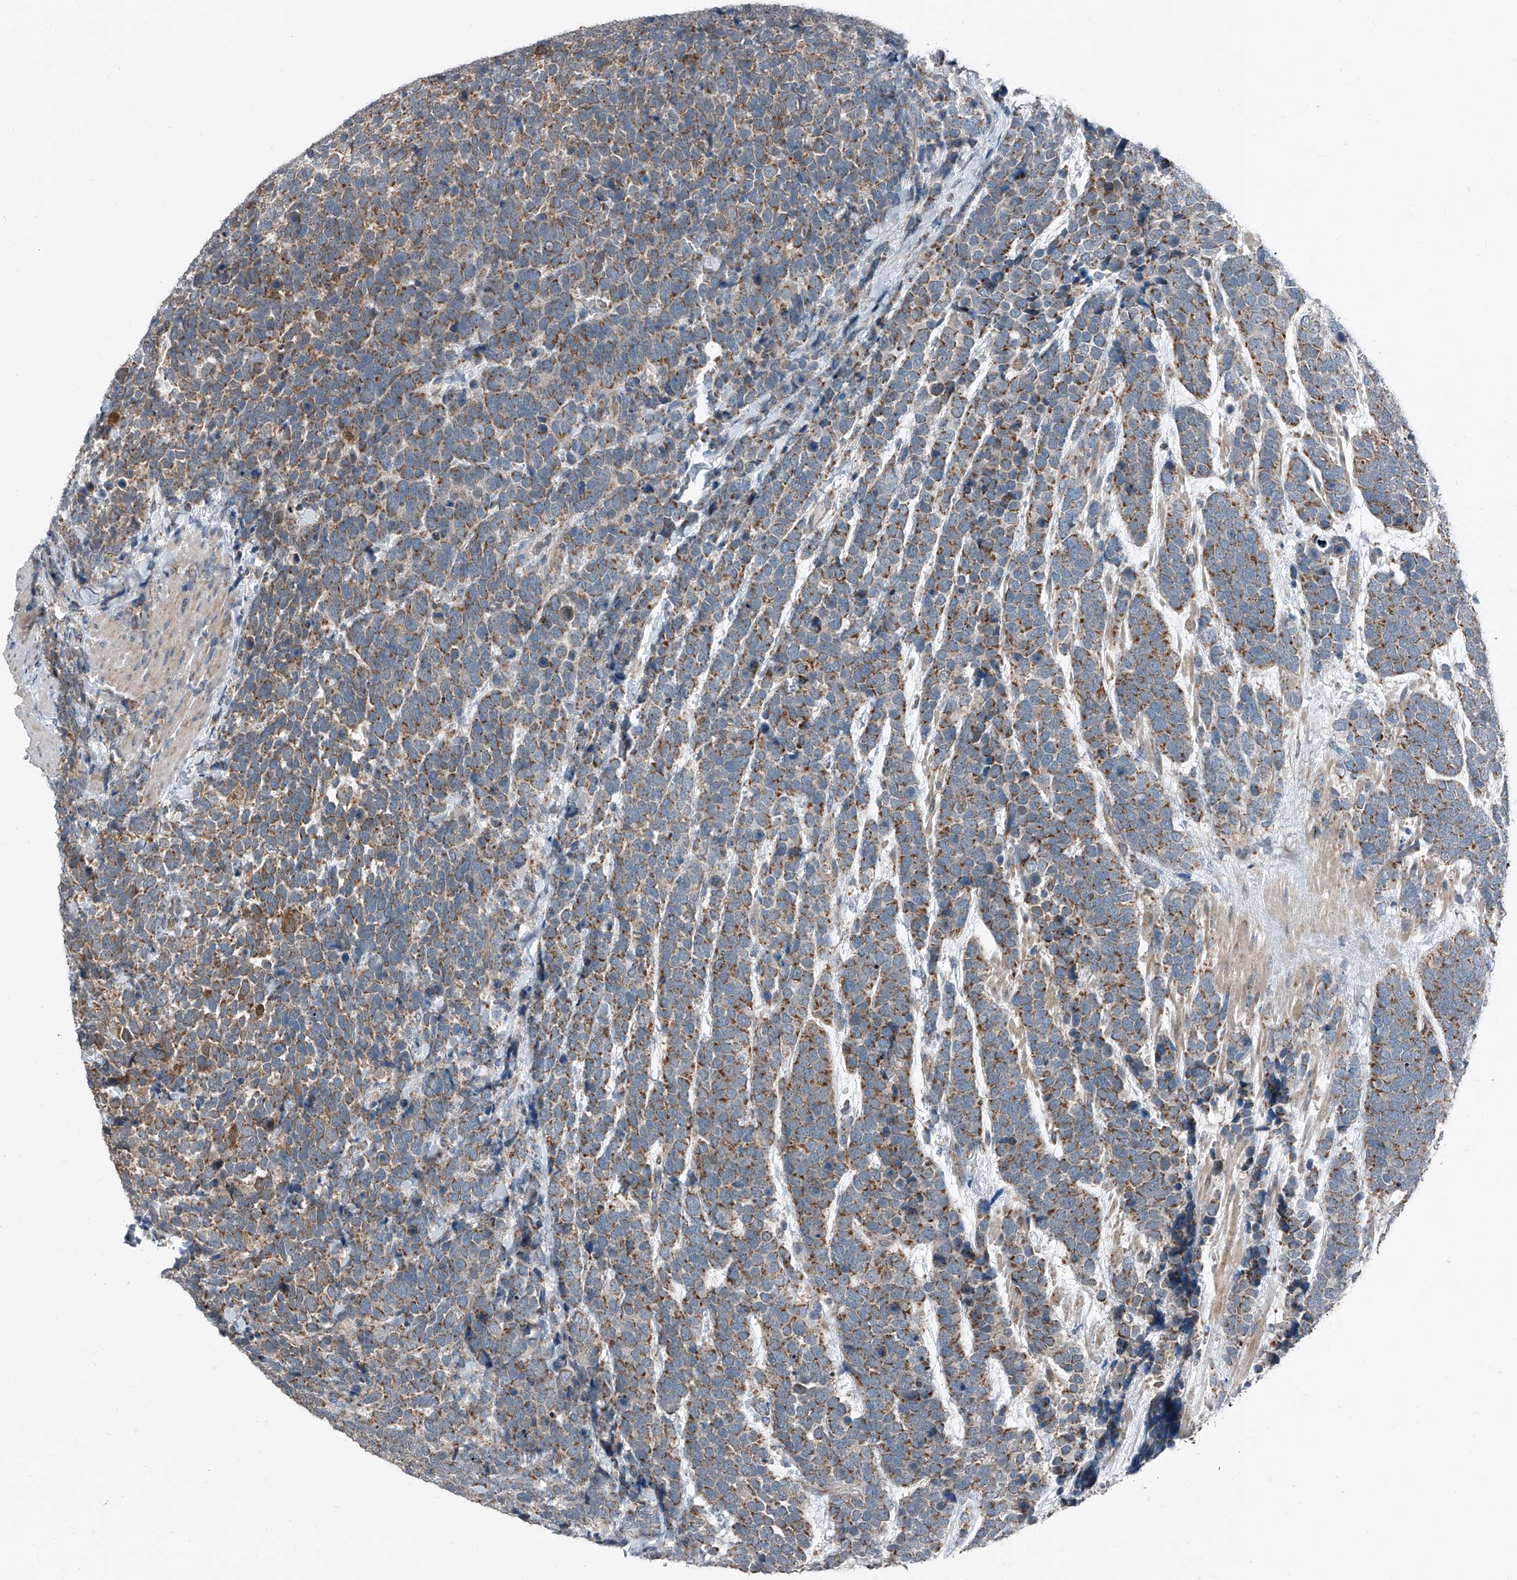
{"staining": {"intensity": "moderate", "quantity": ">75%", "location": "cytoplasmic/membranous"}, "tissue": "urothelial cancer", "cell_type": "Tumor cells", "image_type": "cancer", "snomed": [{"axis": "morphology", "description": "Urothelial carcinoma, High grade"}, {"axis": "topography", "description": "Urinary bladder"}], "caption": "Protein staining exhibits moderate cytoplasmic/membranous staining in about >75% of tumor cells in urothelial cancer. Immunohistochemistry stains the protein of interest in brown and the nuclei are stained blue.", "gene": "CHRNA7", "patient": {"sex": "female", "age": 82}}